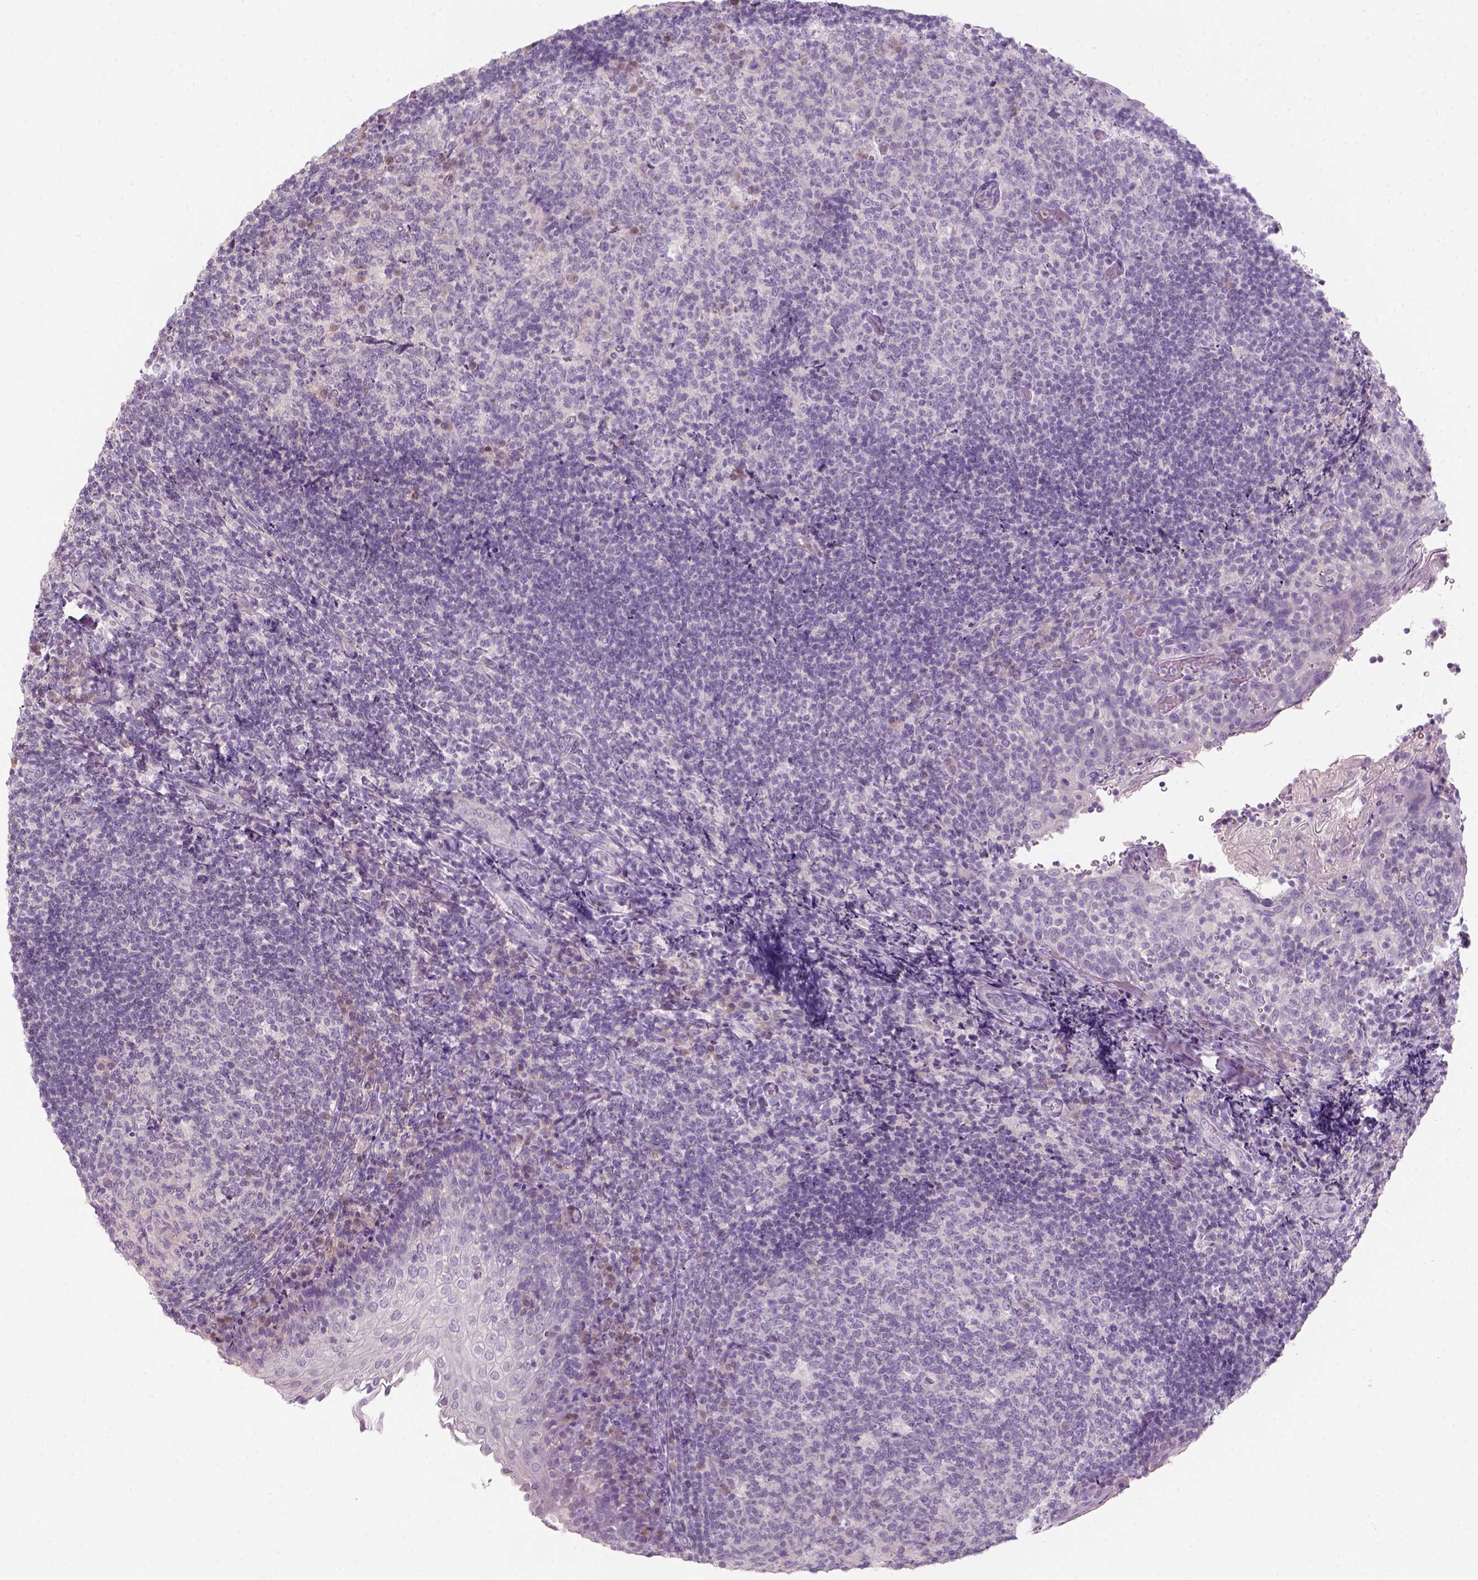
{"staining": {"intensity": "negative", "quantity": "none", "location": "none"}, "tissue": "tonsil", "cell_type": "Germinal center cells", "image_type": "normal", "snomed": [{"axis": "morphology", "description": "Normal tissue, NOS"}, {"axis": "topography", "description": "Tonsil"}], "caption": "Tonsil stained for a protein using immunohistochemistry (IHC) shows no expression germinal center cells.", "gene": "KRT25", "patient": {"sex": "female", "age": 10}}